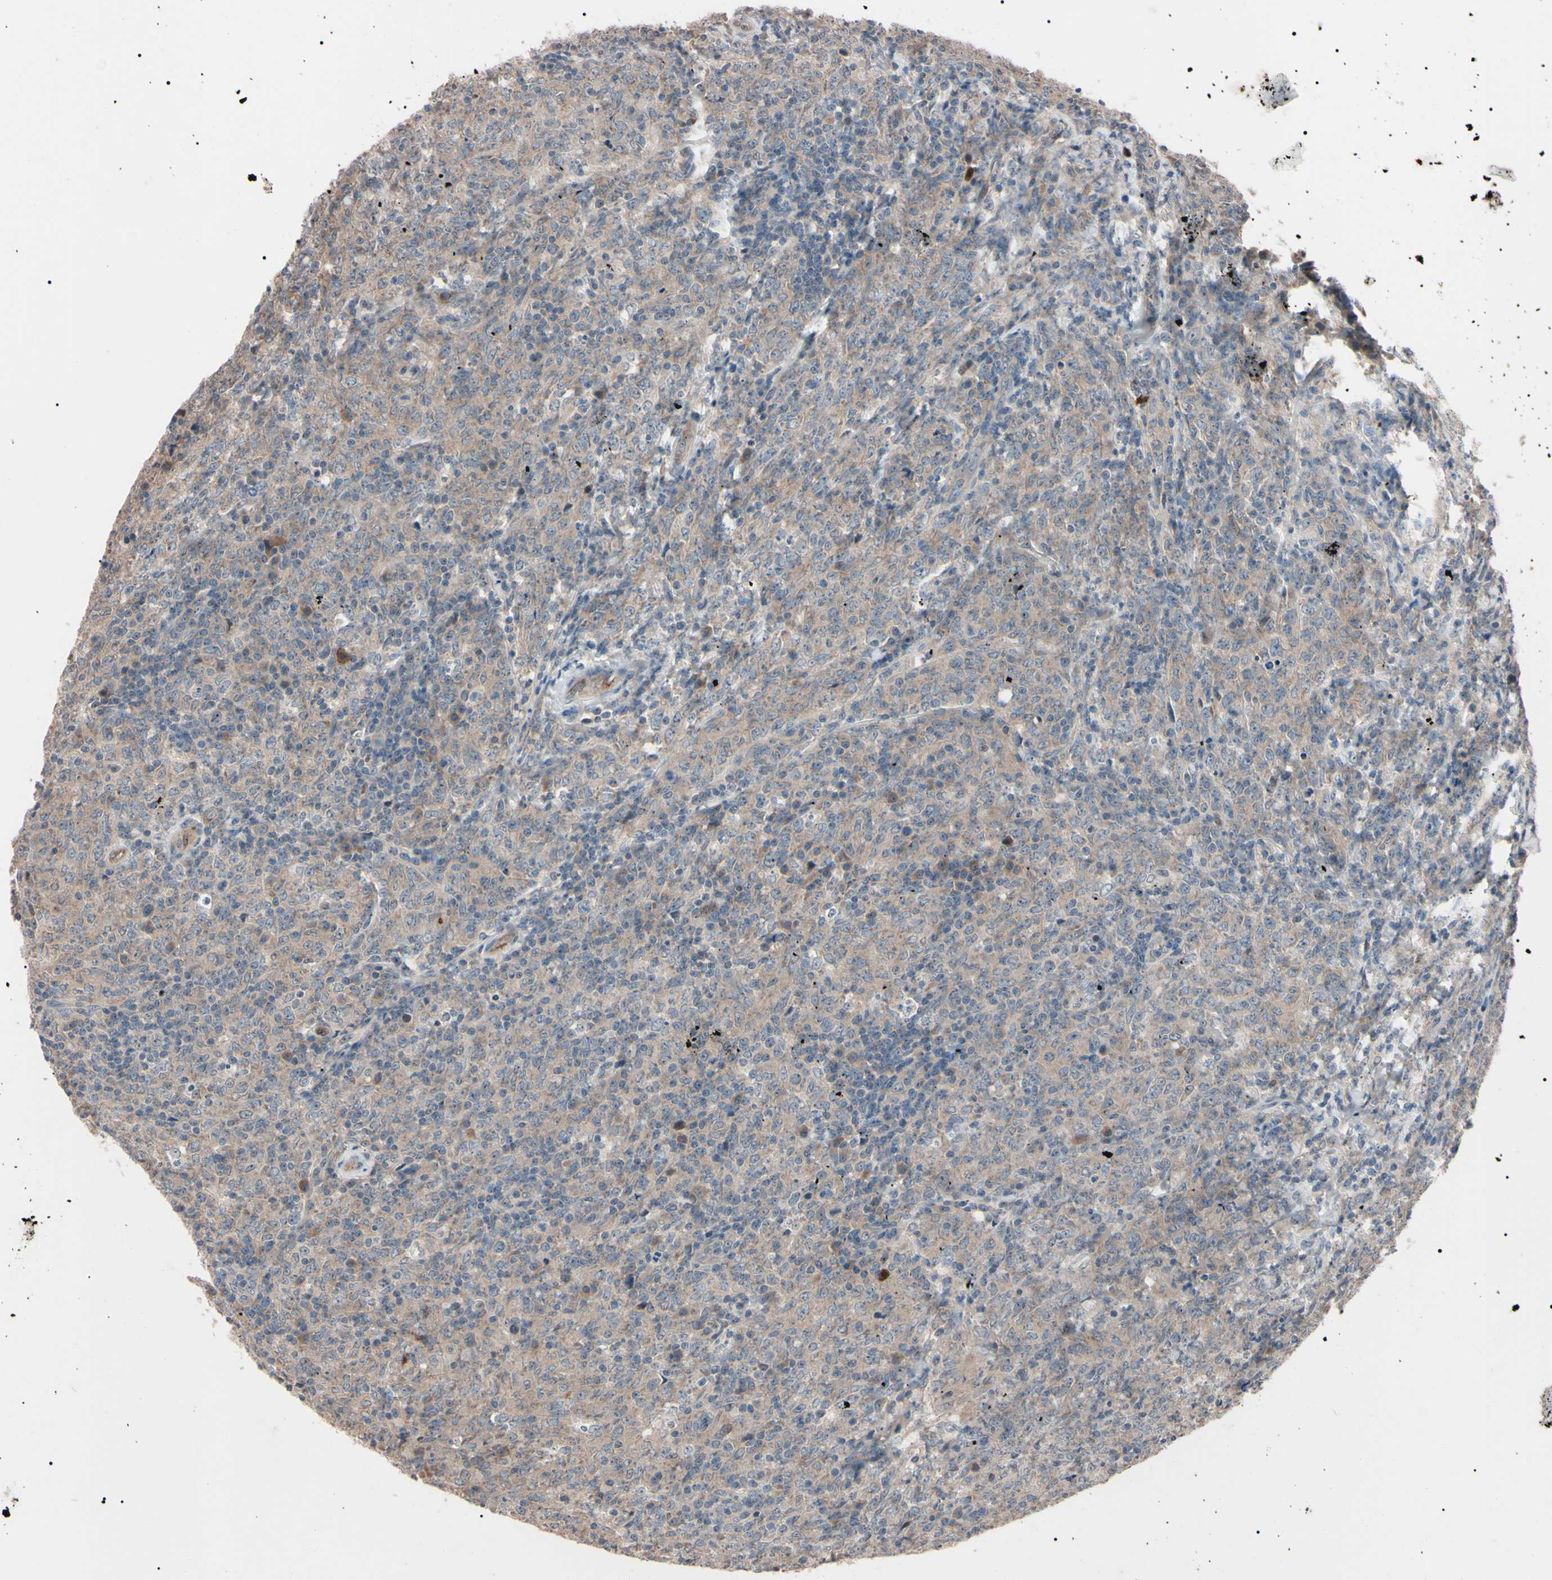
{"staining": {"intensity": "moderate", "quantity": ">75%", "location": "cytoplasmic/membranous"}, "tissue": "lymphoma", "cell_type": "Tumor cells", "image_type": "cancer", "snomed": [{"axis": "morphology", "description": "Malignant lymphoma, non-Hodgkin's type, High grade"}, {"axis": "topography", "description": "Tonsil"}], "caption": "Moderate cytoplasmic/membranous expression for a protein is seen in approximately >75% of tumor cells of malignant lymphoma, non-Hodgkin's type (high-grade) using immunohistochemistry (IHC).", "gene": "TRAF5", "patient": {"sex": "female", "age": 36}}